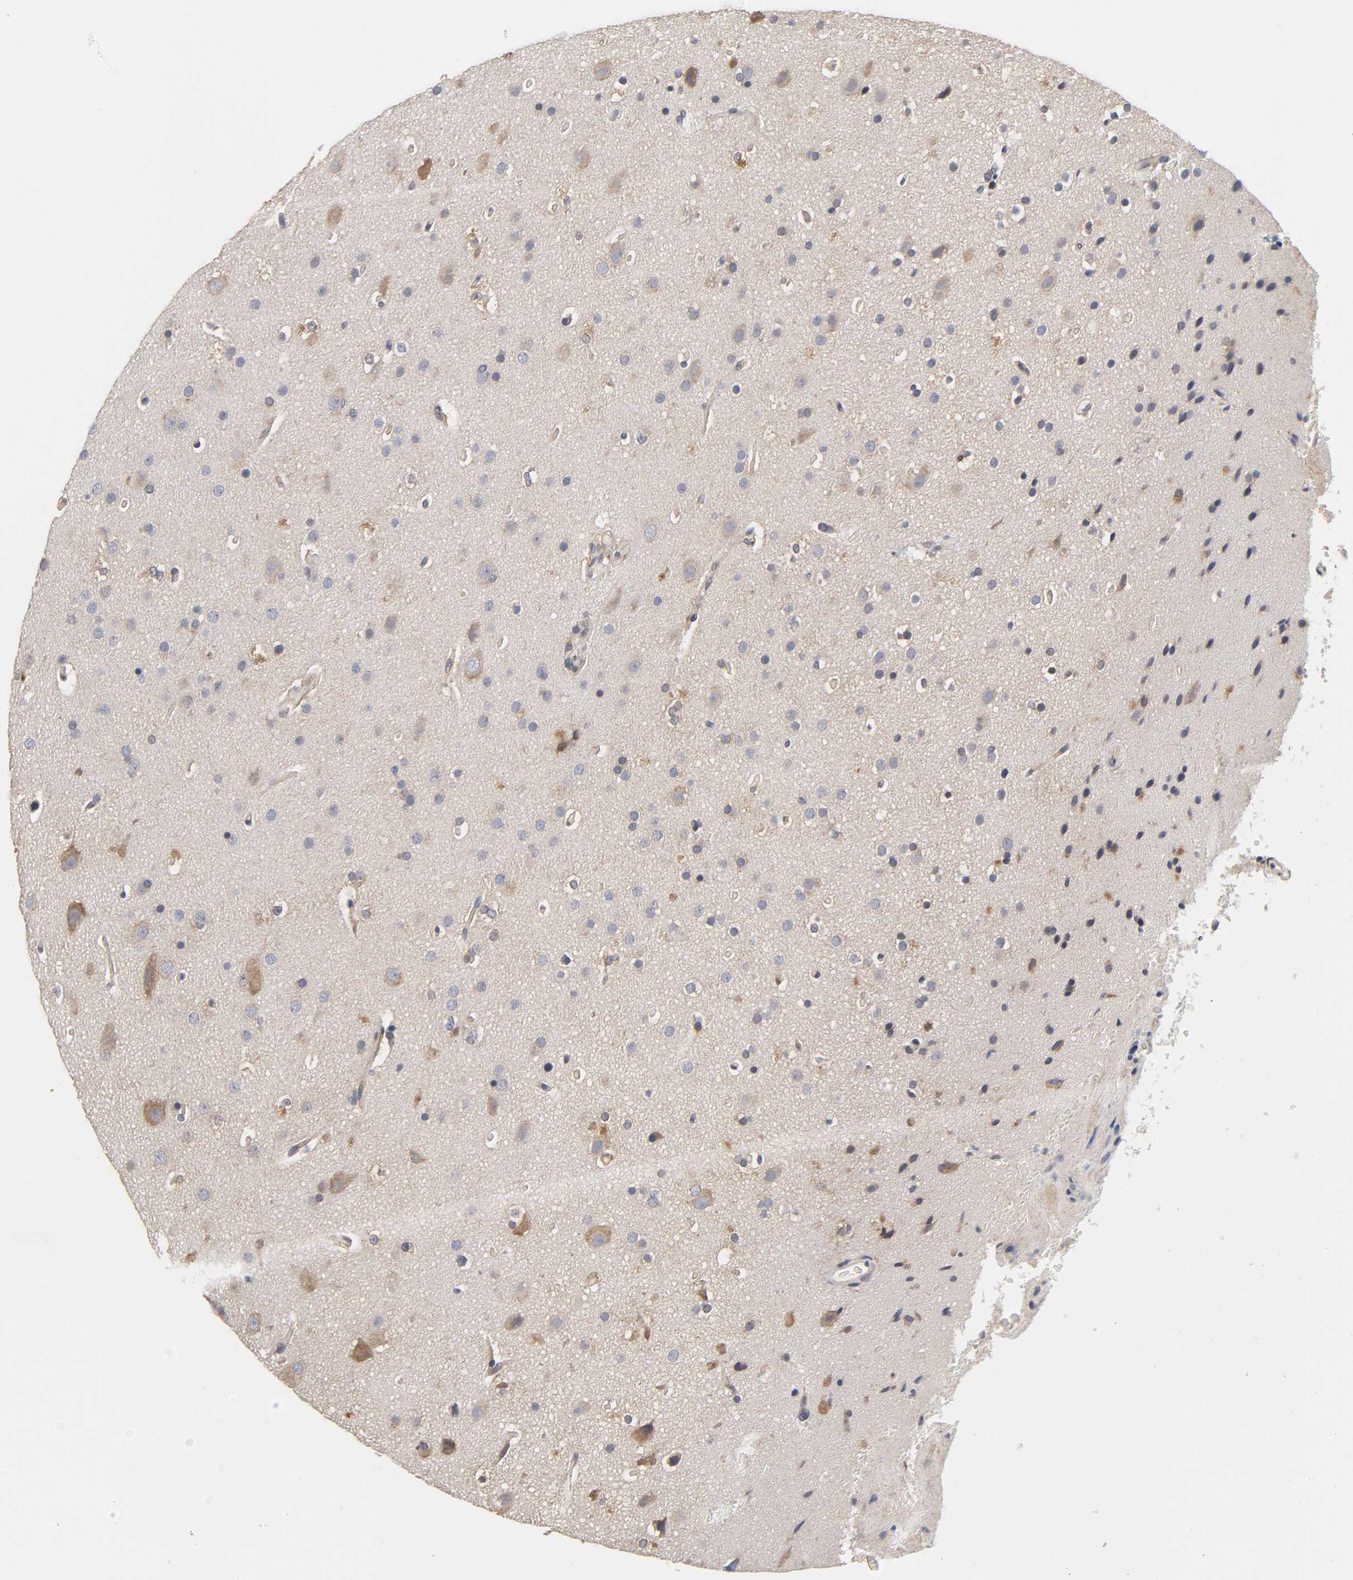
{"staining": {"intensity": "weak", "quantity": "<25%", "location": "cytoplasmic/membranous"}, "tissue": "glioma", "cell_type": "Tumor cells", "image_type": "cancer", "snomed": [{"axis": "morphology", "description": "Glioma, malignant, Low grade"}, {"axis": "topography", "description": "Cerebral cortex"}], "caption": "This is an IHC photomicrograph of human malignant glioma (low-grade). There is no positivity in tumor cells.", "gene": "HDLBP", "patient": {"sex": "female", "age": 47}}